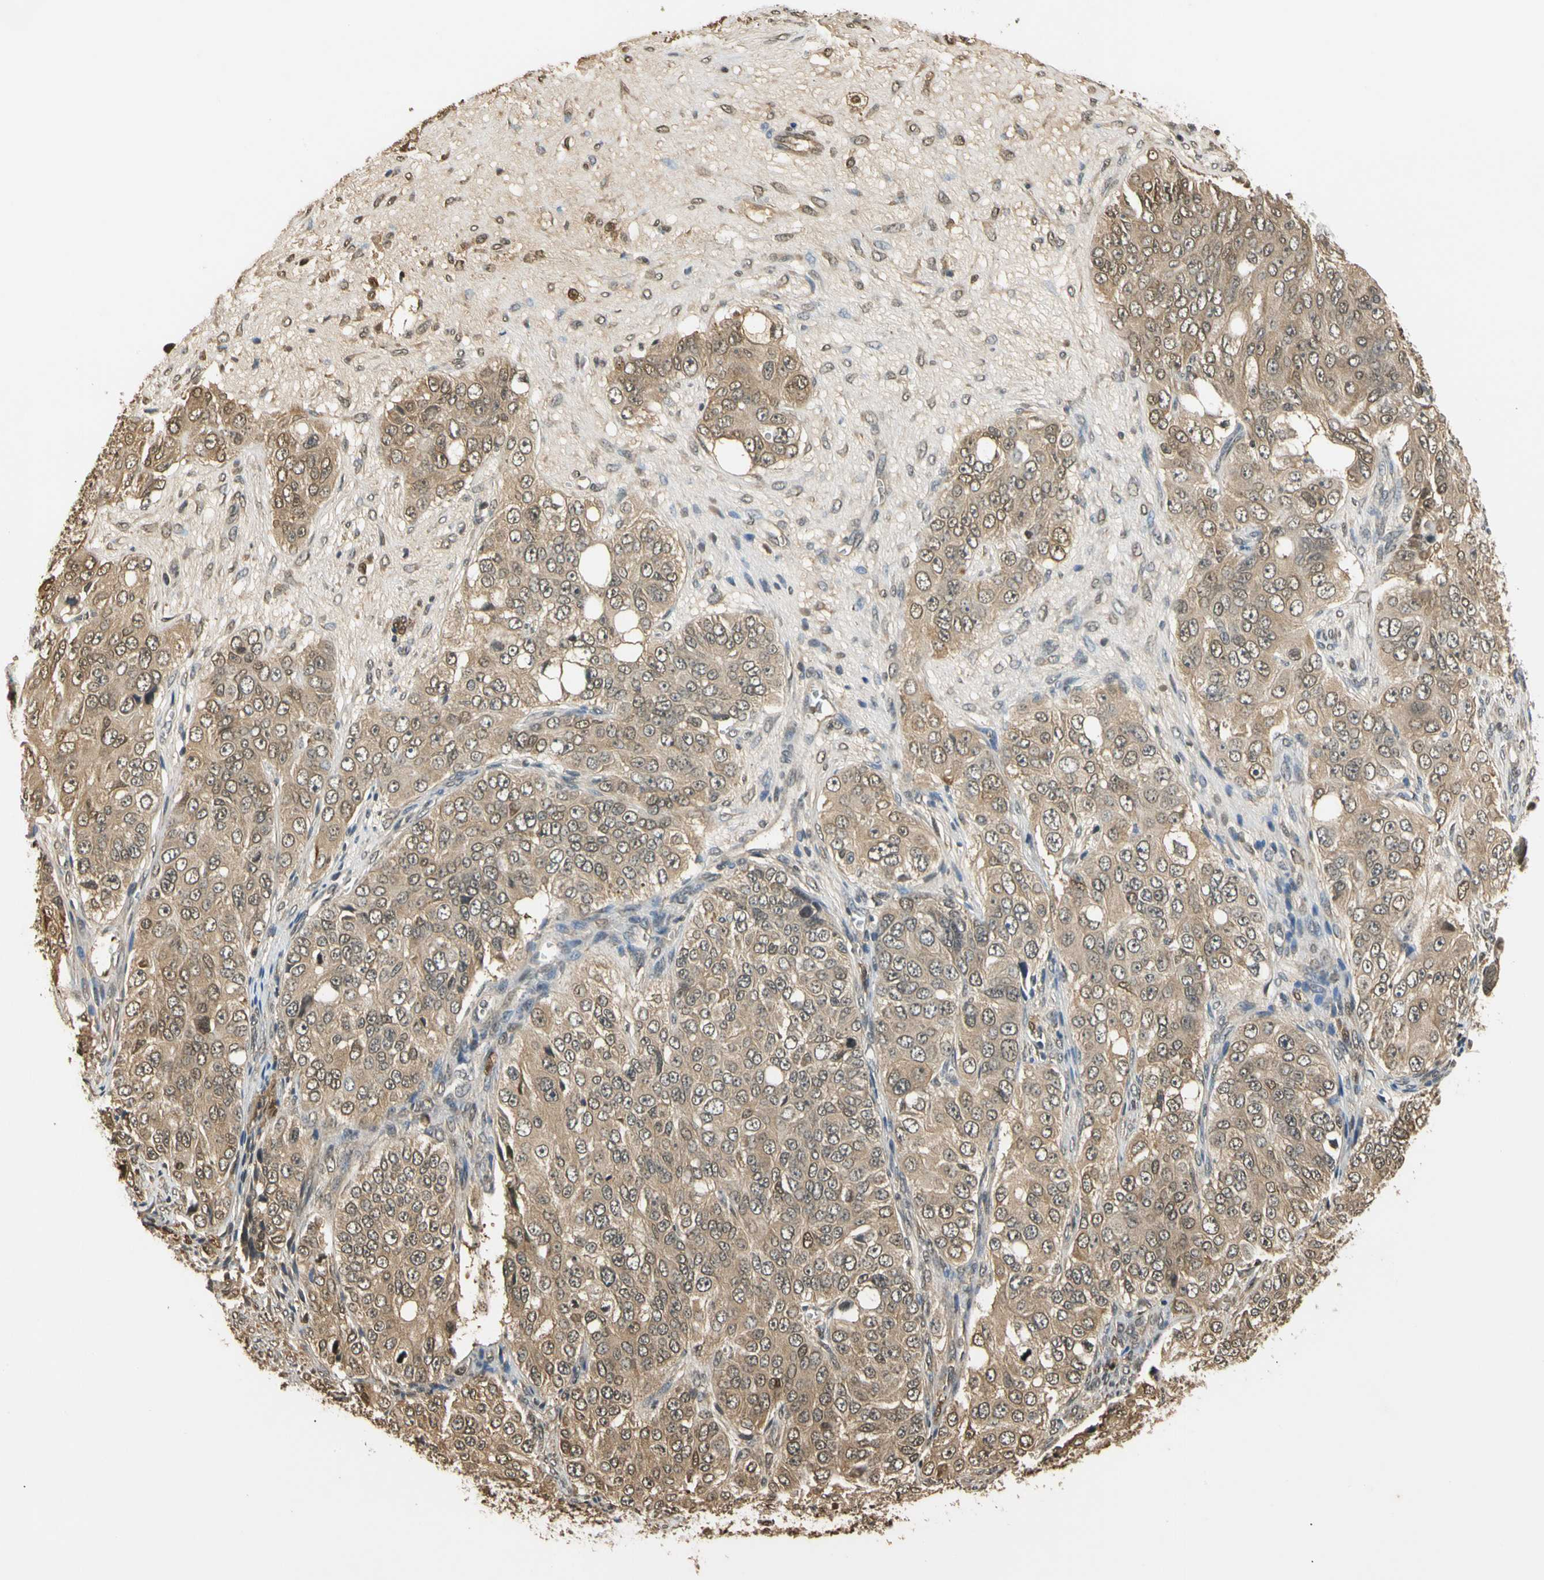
{"staining": {"intensity": "moderate", "quantity": ">75%", "location": "cytoplasmic/membranous"}, "tissue": "ovarian cancer", "cell_type": "Tumor cells", "image_type": "cancer", "snomed": [{"axis": "morphology", "description": "Carcinoma, endometroid"}, {"axis": "topography", "description": "Ovary"}], "caption": "Ovarian cancer stained for a protein displays moderate cytoplasmic/membranous positivity in tumor cells. (DAB (3,3'-diaminobenzidine) IHC with brightfield microscopy, high magnification).", "gene": "SOD1", "patient": {"sex": "female", "age": 51}}